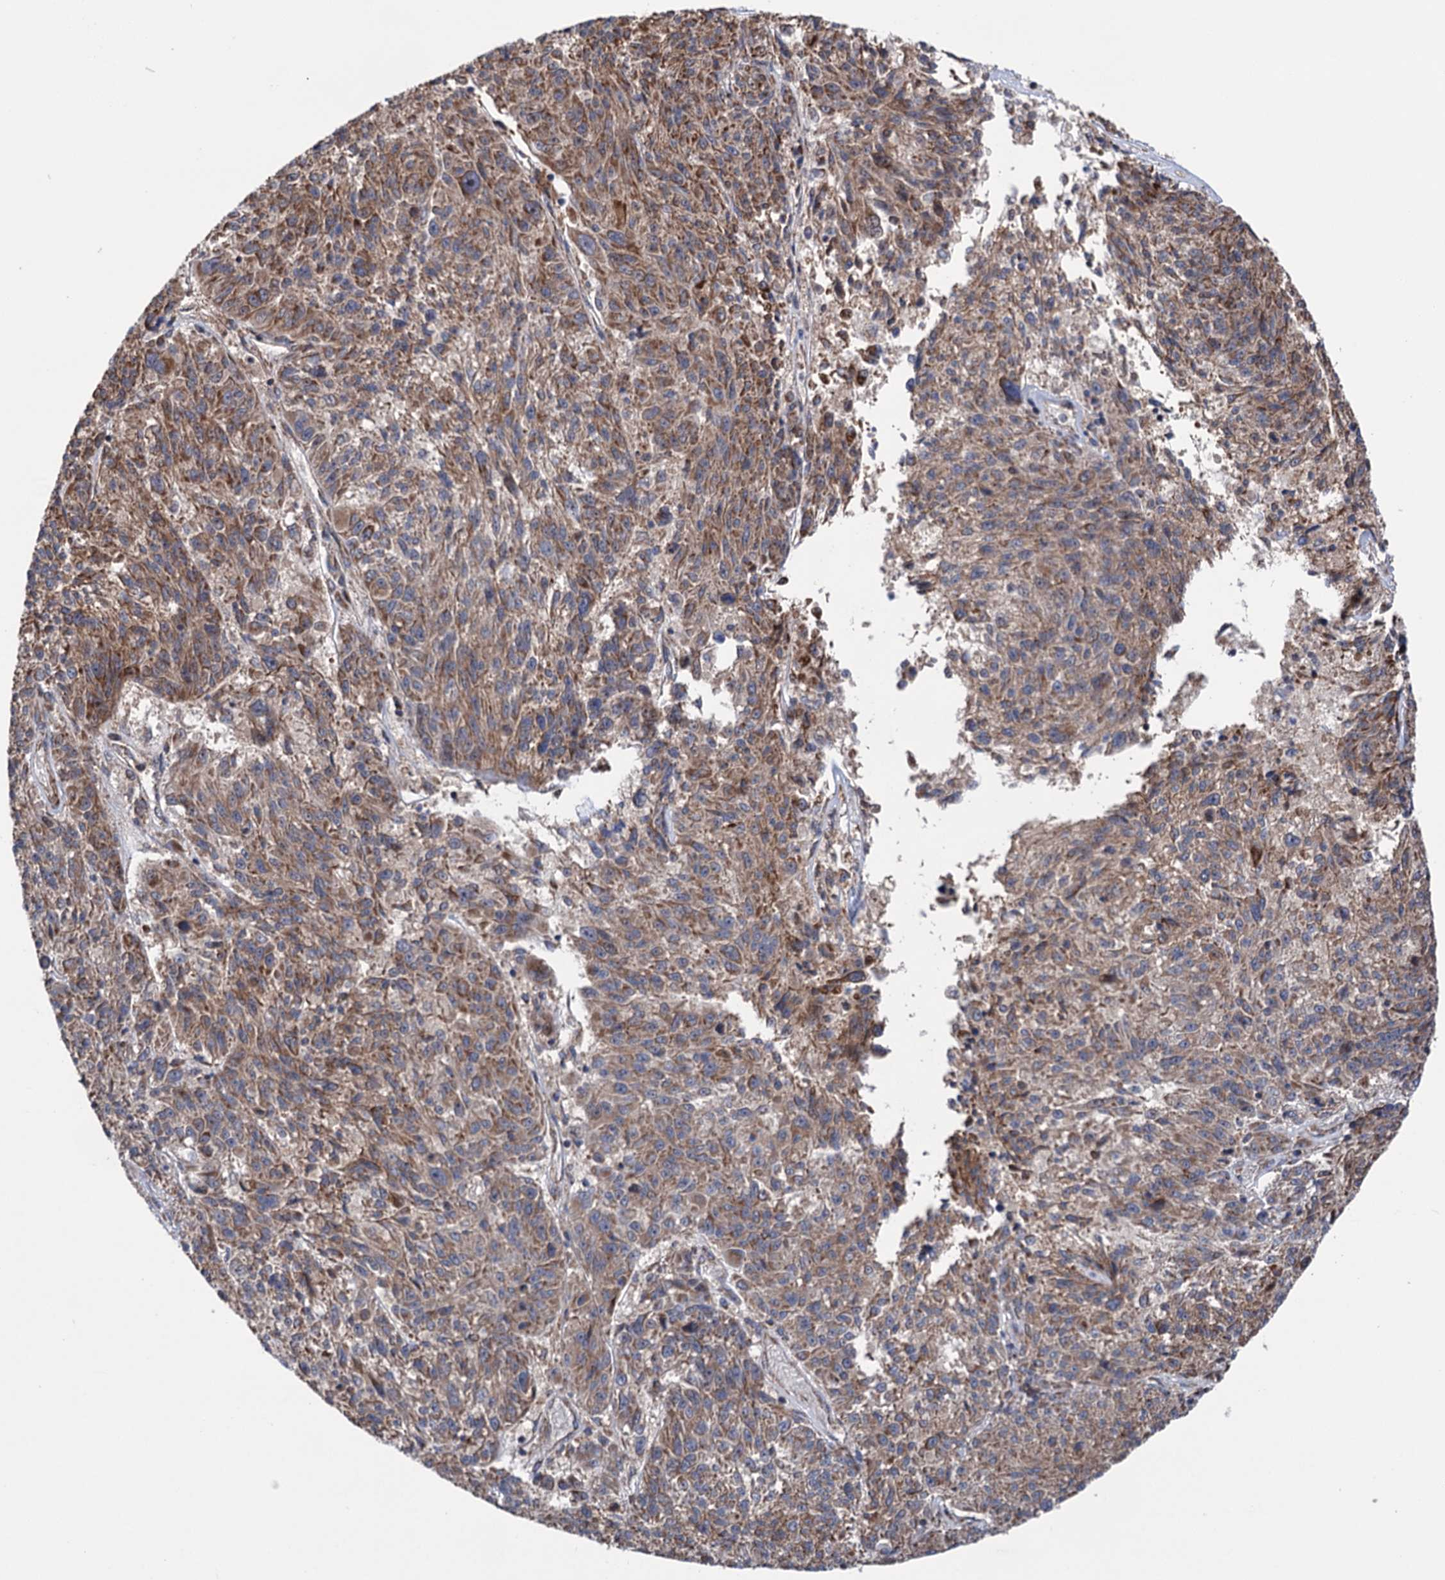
{"staining": {"intensity": "moderate", "quantity": ">75%", "location": "cytoplasmic/membranous"}, "tissue": "melanoma", "cell_type": "Tumor cells", "image_type": "cancer", "snomed": [{"axis": "morphology", "description": "Malignant melanoma, NOS"}, {"axis": "topography", "description": "Skin"}], "caption": "Malignant melanoma was stained to show a protein in brown. There is medium levels of moderate cytoplasmic/membranous positivity in about >75% of tumor cells.", "gene": "SUCLA2", "patient": {"sex": "male", "age": 53}}